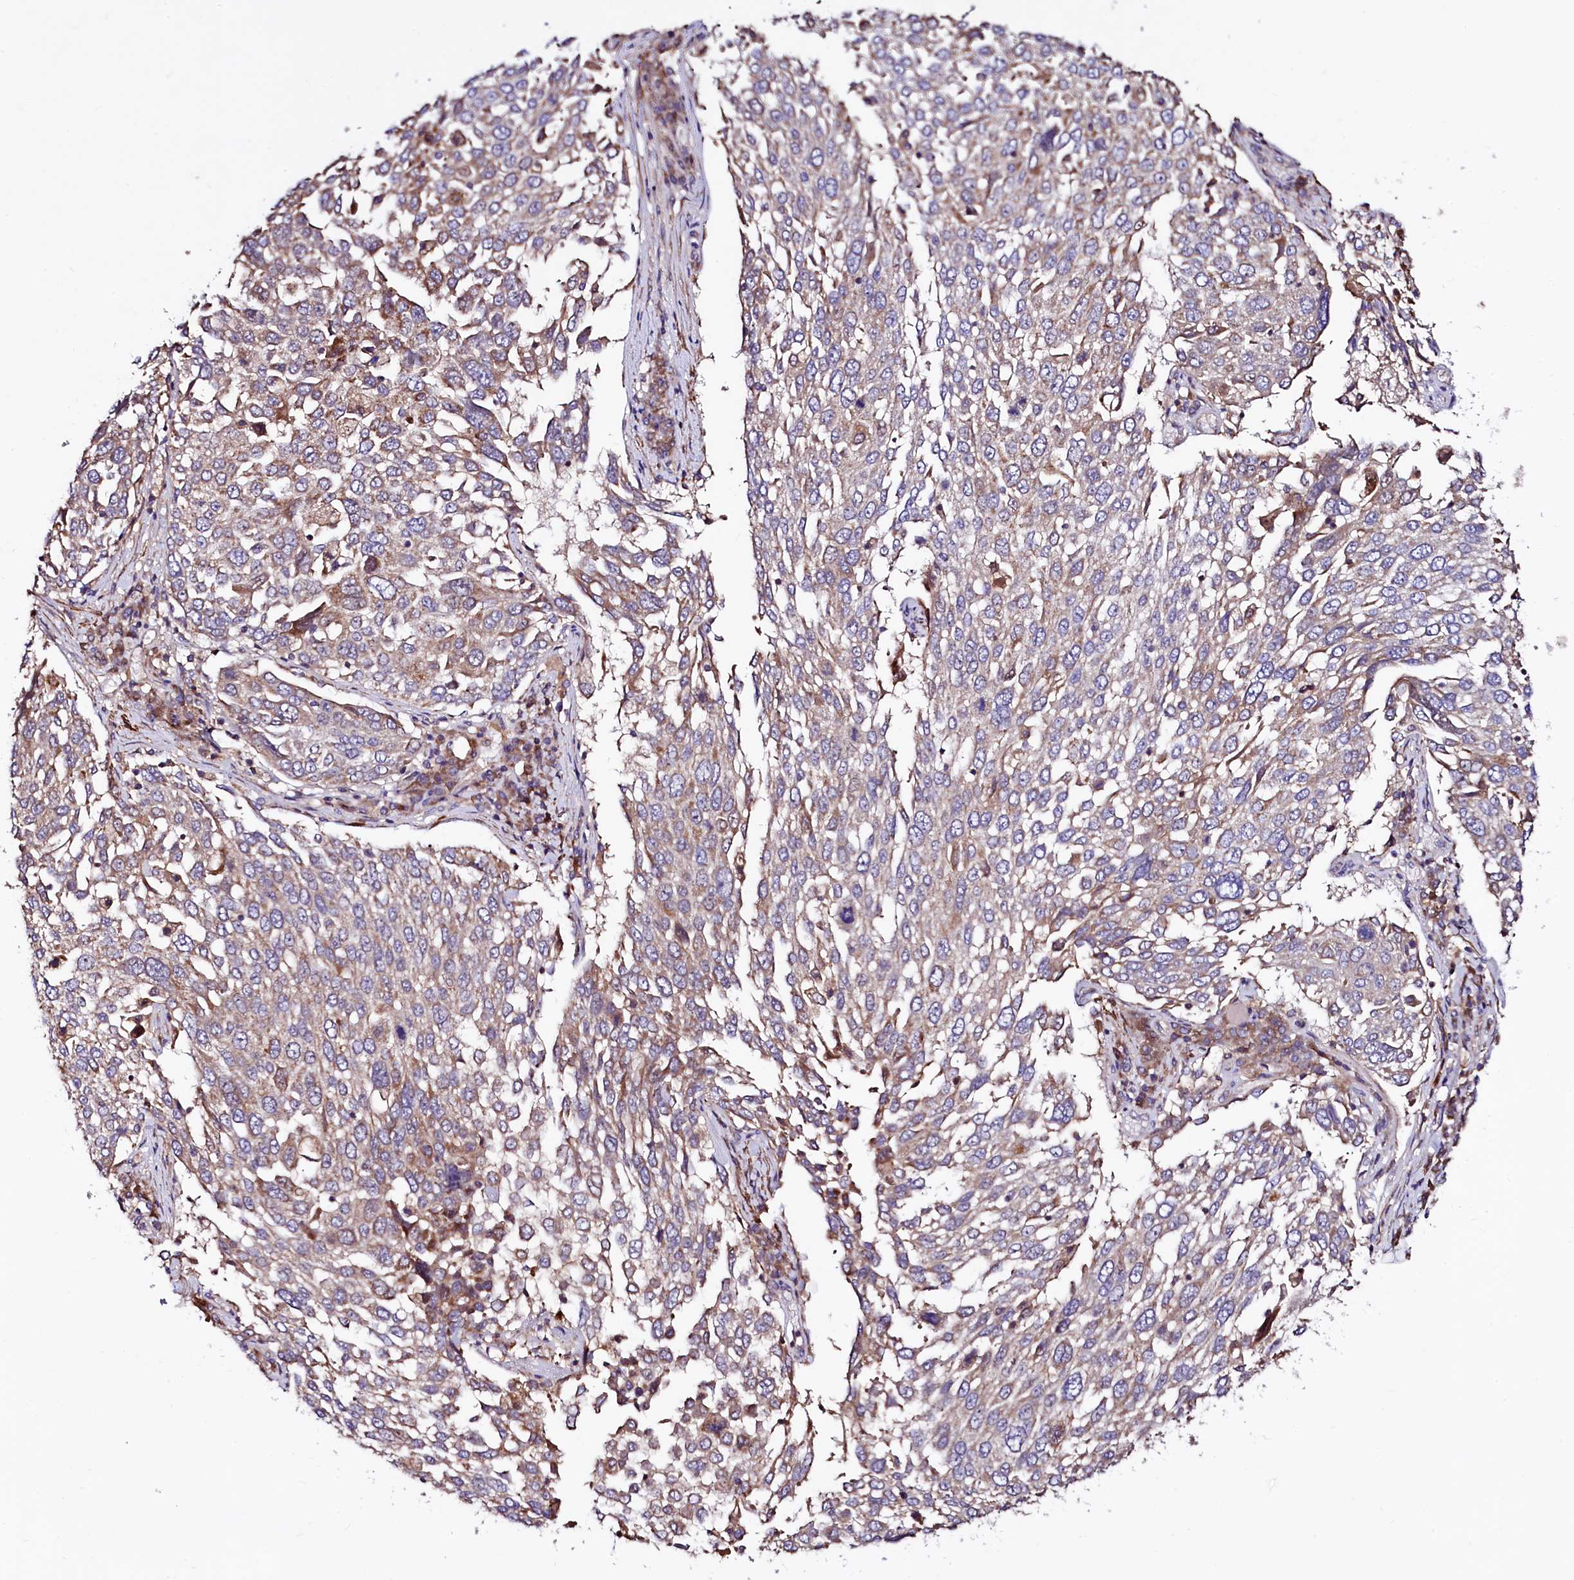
{"staining": {"intensity": "moderate", "quantity": "<25%", "location": "cytoplasmic/membranous"}, "tissue": "lung cancer", "cell_type": "Tumor cells", "image_type": "cancer", "snomed": [{"axis": "morphology", "description": "Squamous cell carcinoma, NOS"}, {"axis": "topography", "description": "Lung"}], "caption": "This is a photomicrograph of immunohistochemistry staining of lung squamous cell carcinoma, which shows moderate expression in the cytoplasmic/membranous of tumor cells.", "gene": "CIAO3", "patient": {"sex": "male", "age": 65}}